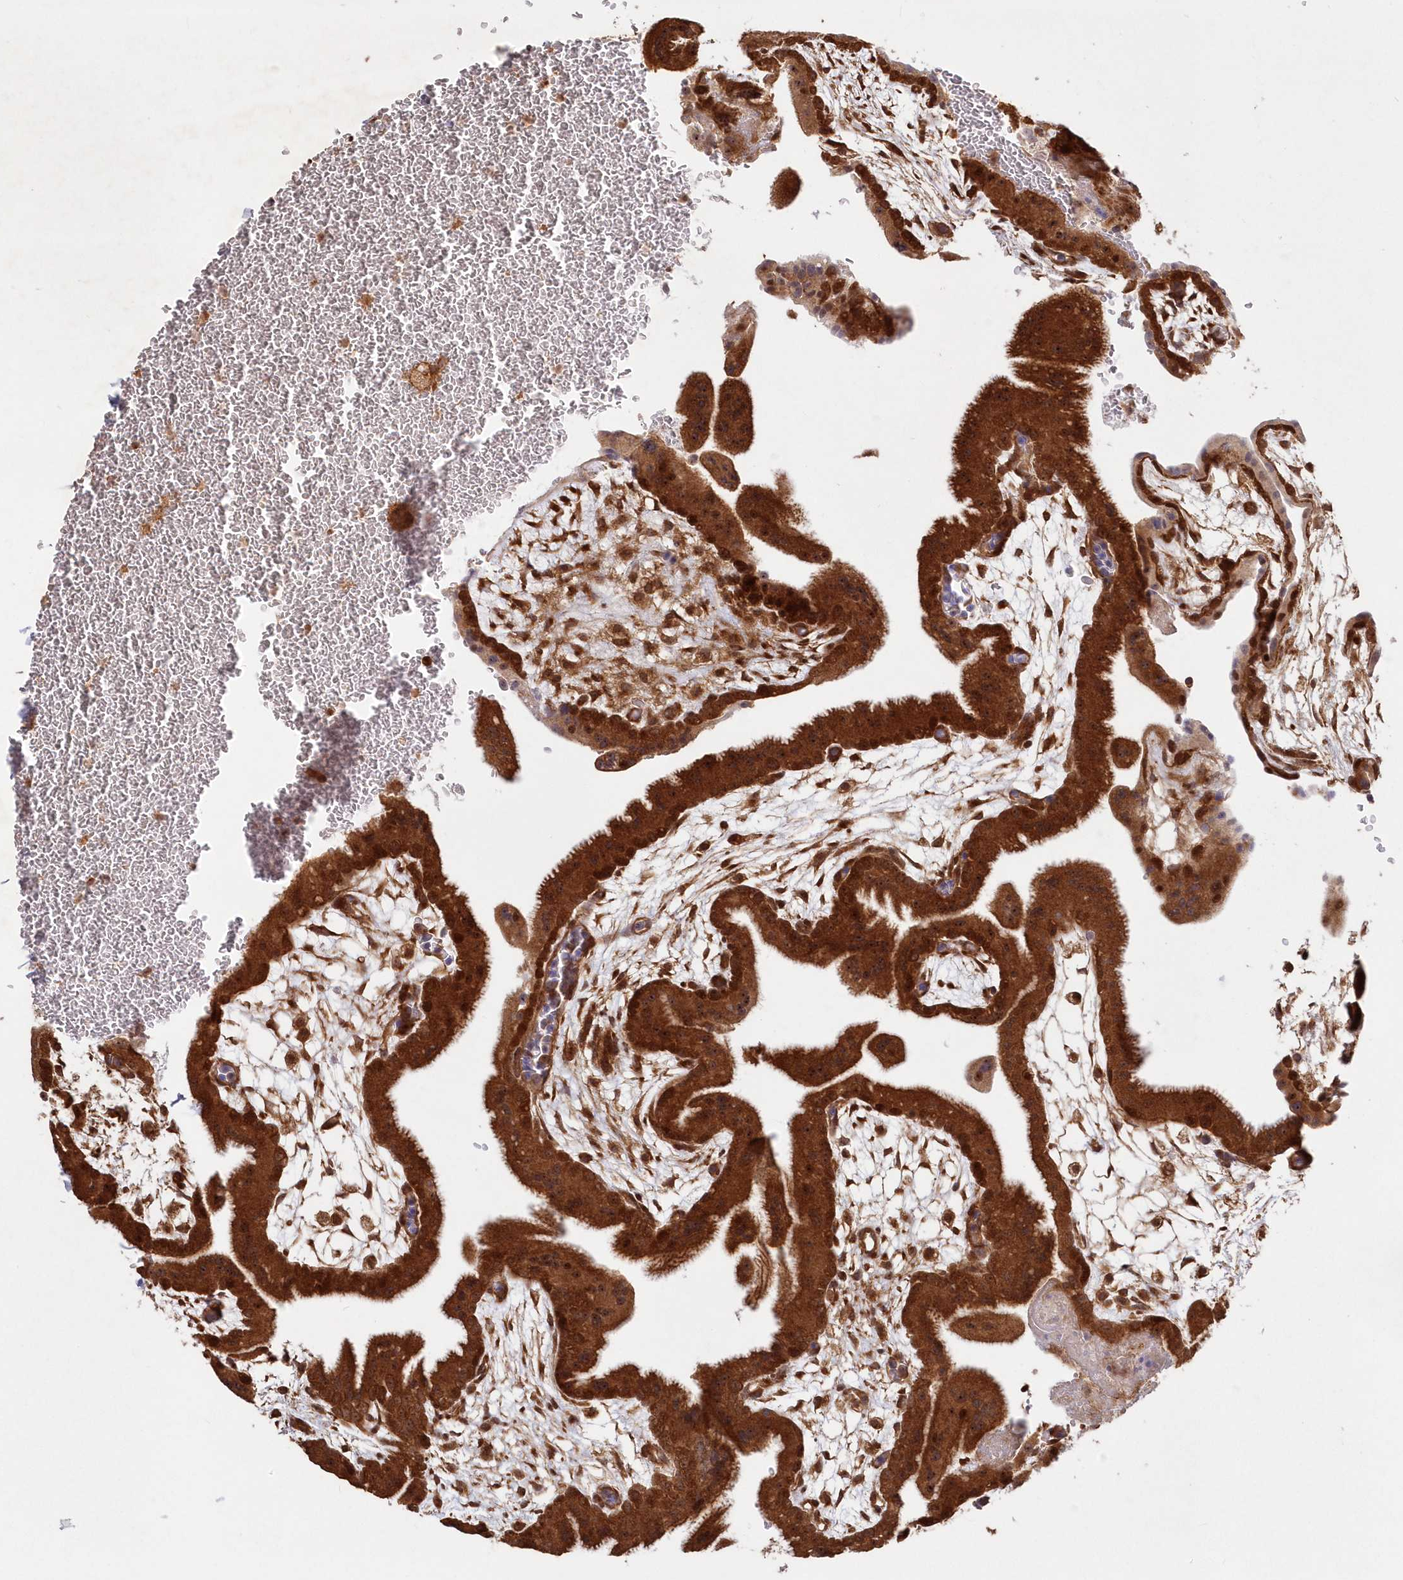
{"staining": {"intensity": "moderate", "quantity": ">75%", "location": "cytoplasmic/membranous,nuclear"}, "tissue": "placenta", "cell_type": "Decidual cells", "image_type": "normal", "snomed": [{"axis": "morphology", "description": "Normal tissue, NOS"}, {"axis": "topography", "description": "Placenta"}], "caption": "The immunohistochemical stain shows moderate cytoplasmic/membranous,nuclear staining in decidual cells of unremarkable placenta.", "gene": "TBCA", "patient": {"sex": "female", "age": 35}}